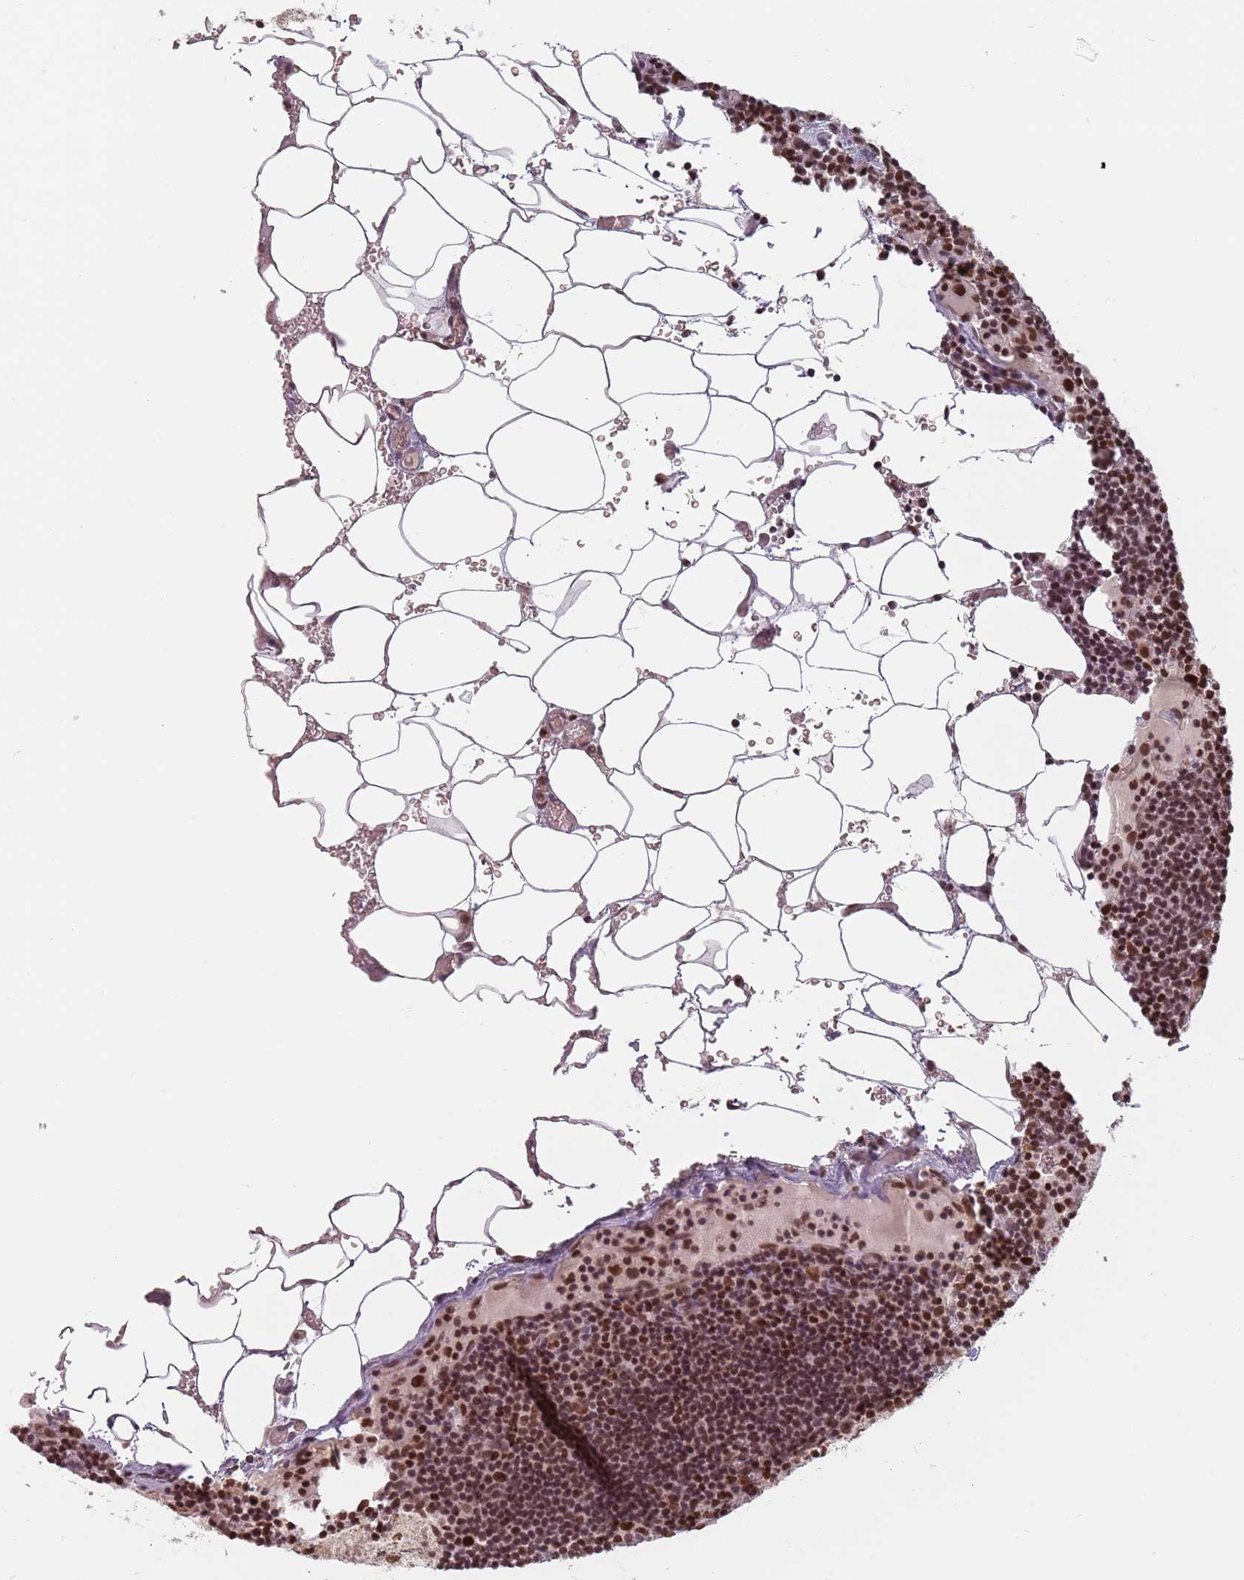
{"staining": {"intensity": "strong", "quantity": ">75%", "location": "nuclear"}, "tissue": "lymph node", "cell_type": "Non-germinal center cells", "image_type": "normal", "snomed": [{"axis": "morphology", "description": "Normal tissue, NOS"}, {"axis": "topography", "description": "Lymph node"}], "caption": "Immunohistochemical staining of benign lymph node exhibits >75% levels of strong nuclear protein positivity in about >75% of non-germinal center cells.", "gene": "NUP50", "patient": {"sex": "male", "age": 53}}